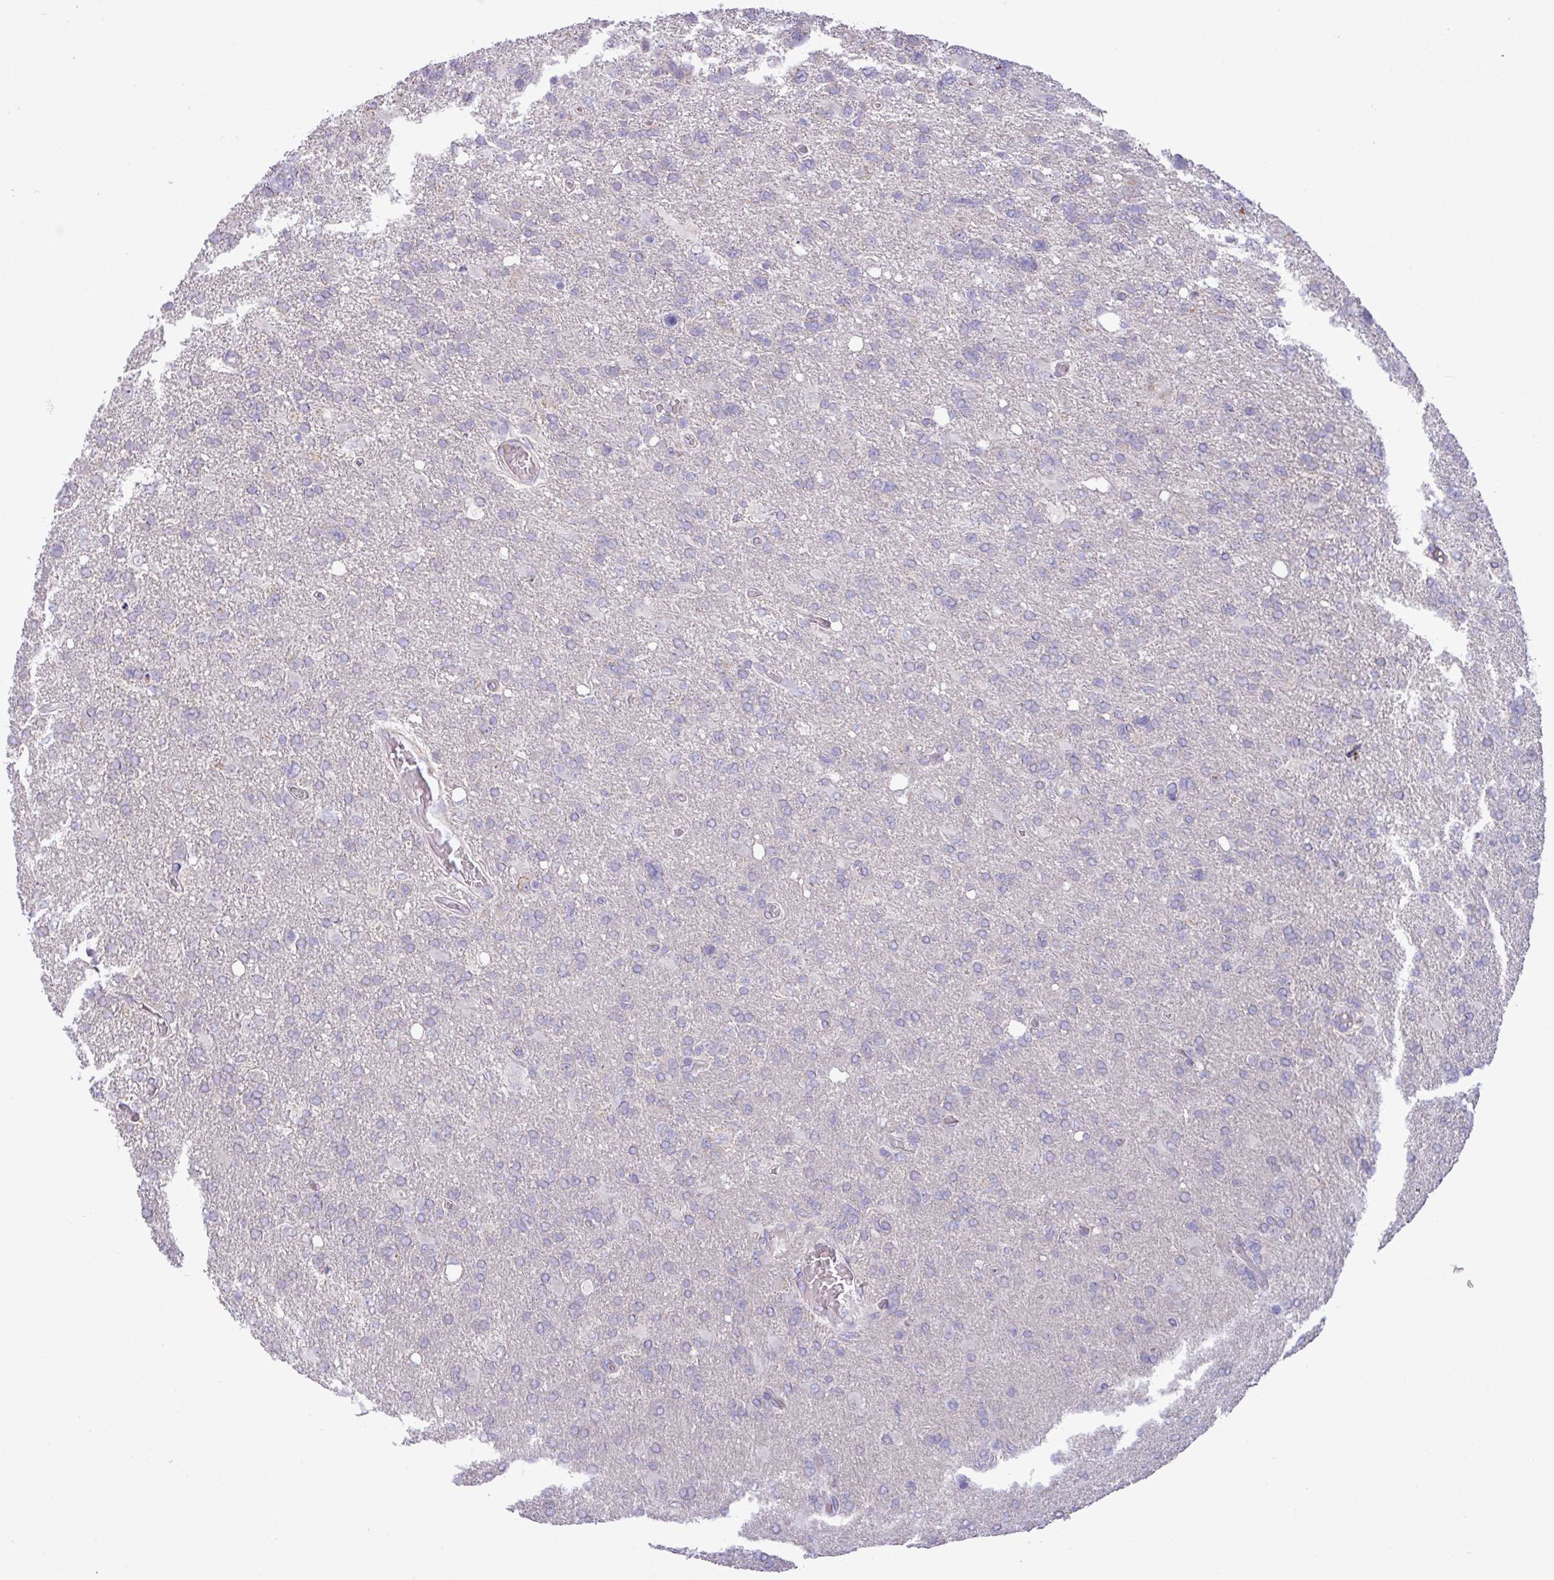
{"staining": {"intensity": "negative", "quantity": "none", "location": "none"}, "tissue": "glioma", "cell_type": "Tumor cells", "image_type": "cancer", "snomed": [{"axis": "morphology", "description": "Glioma, malignant, High grade"}, {"axis": "topography", "description": "Brain"}], "caption": "Photomicrograph shows no protein staining in tumor cells of glioma tissue. Nuclei are stained in blue.", "gene": "IRGC", "patient": {"sex": "male", "age": 61}}